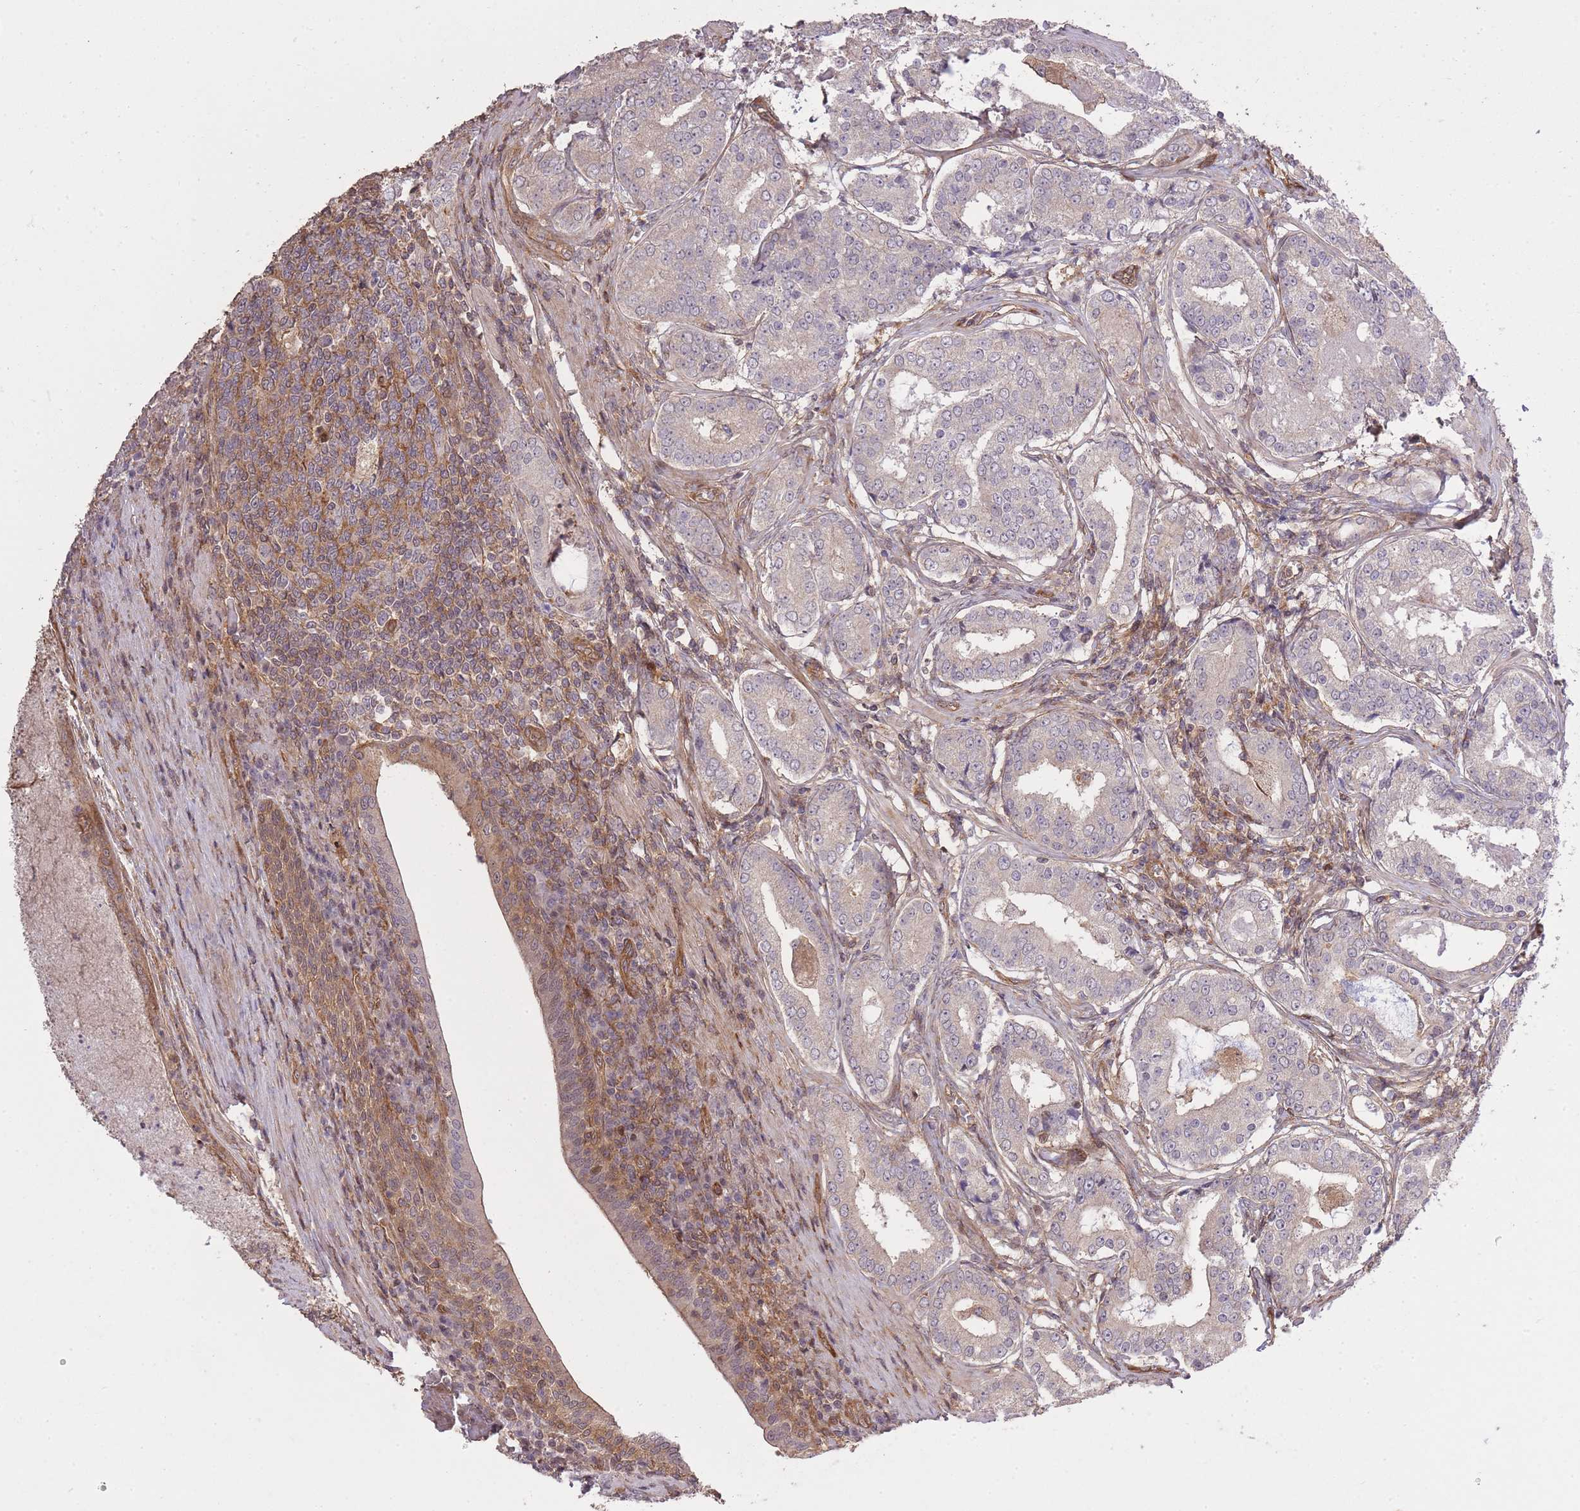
{"staining": {"intensity": "negative", "quantity": "none", "location": "none"}, "tissue": "prostate cancer", "cell_type": "Tumor cells", "image_type": "cancer", "snomed": [{"axis": "morphology", "description": "Adenocarcinoma, Low grade"}, {"axis": "topography", "description": "Prostate"}], "caption": "Low-grade adenocarcinoma (prostate) was stained to show a protein in brown. There is no significant positivity in tumor cells.", "gene": "PLD1", "patient": {"sex": "male", "age": 68}}